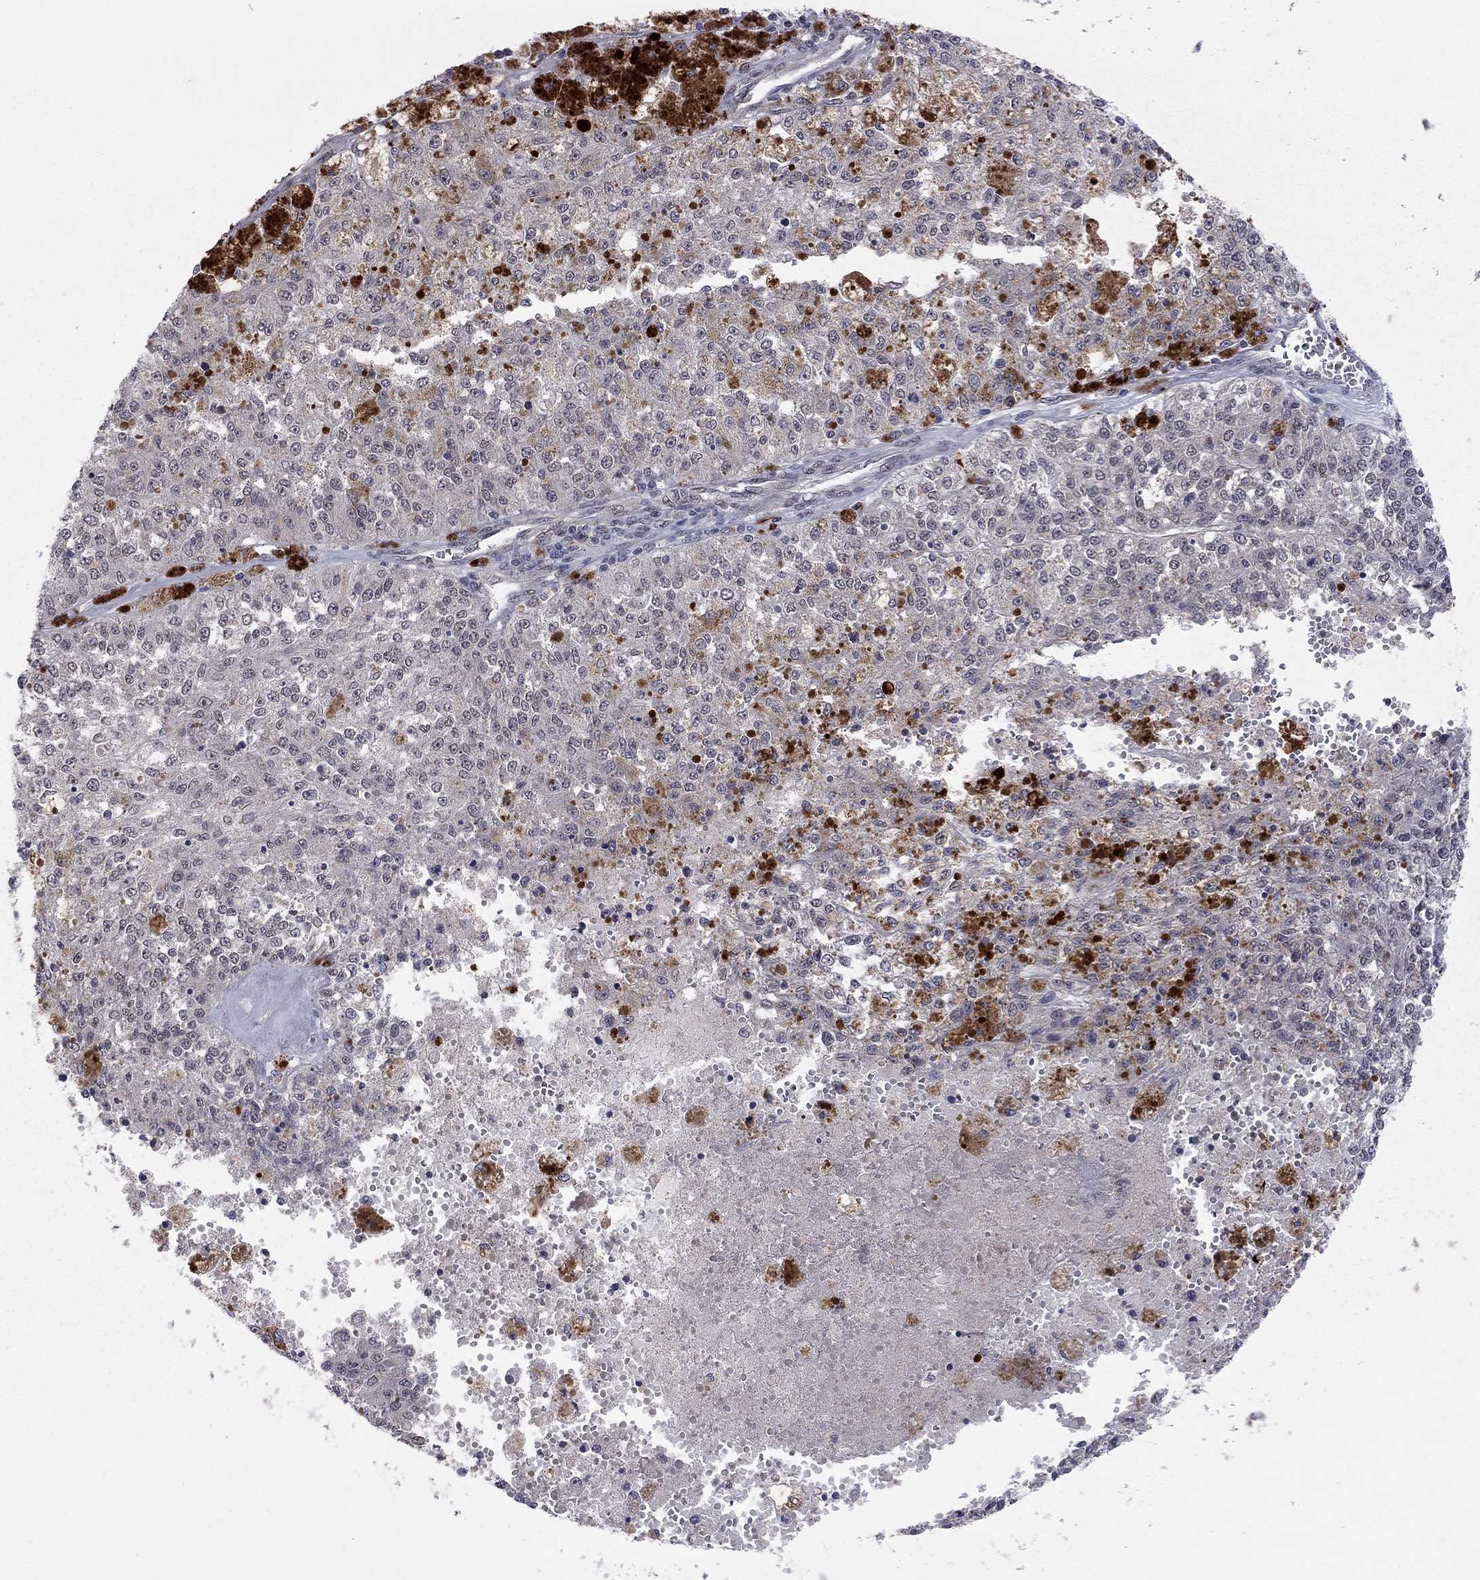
{"staining": {"intensity": "negative", "quantity": "none", "location": "none"}, "tissue": "melanoma", "cell_type": "Tumor cells", "image_type": "cancer", "snomed": [{"axis": "morphology", "description": "Malignant melanoma, Metastatic site"}, {"axis": "topography", "description": "Lymph node"}], "caption": "High power microscopy image of an IHC histopathology image of malignant melanoma (metastatic site), revealing no significant expression in tumor cells. (DAB immunohistochemistry (IHC) visualized using brightfield microscopy, high magnification).", "gene": "SAP30L", "patient": {"sex": "female", "age": 64}}